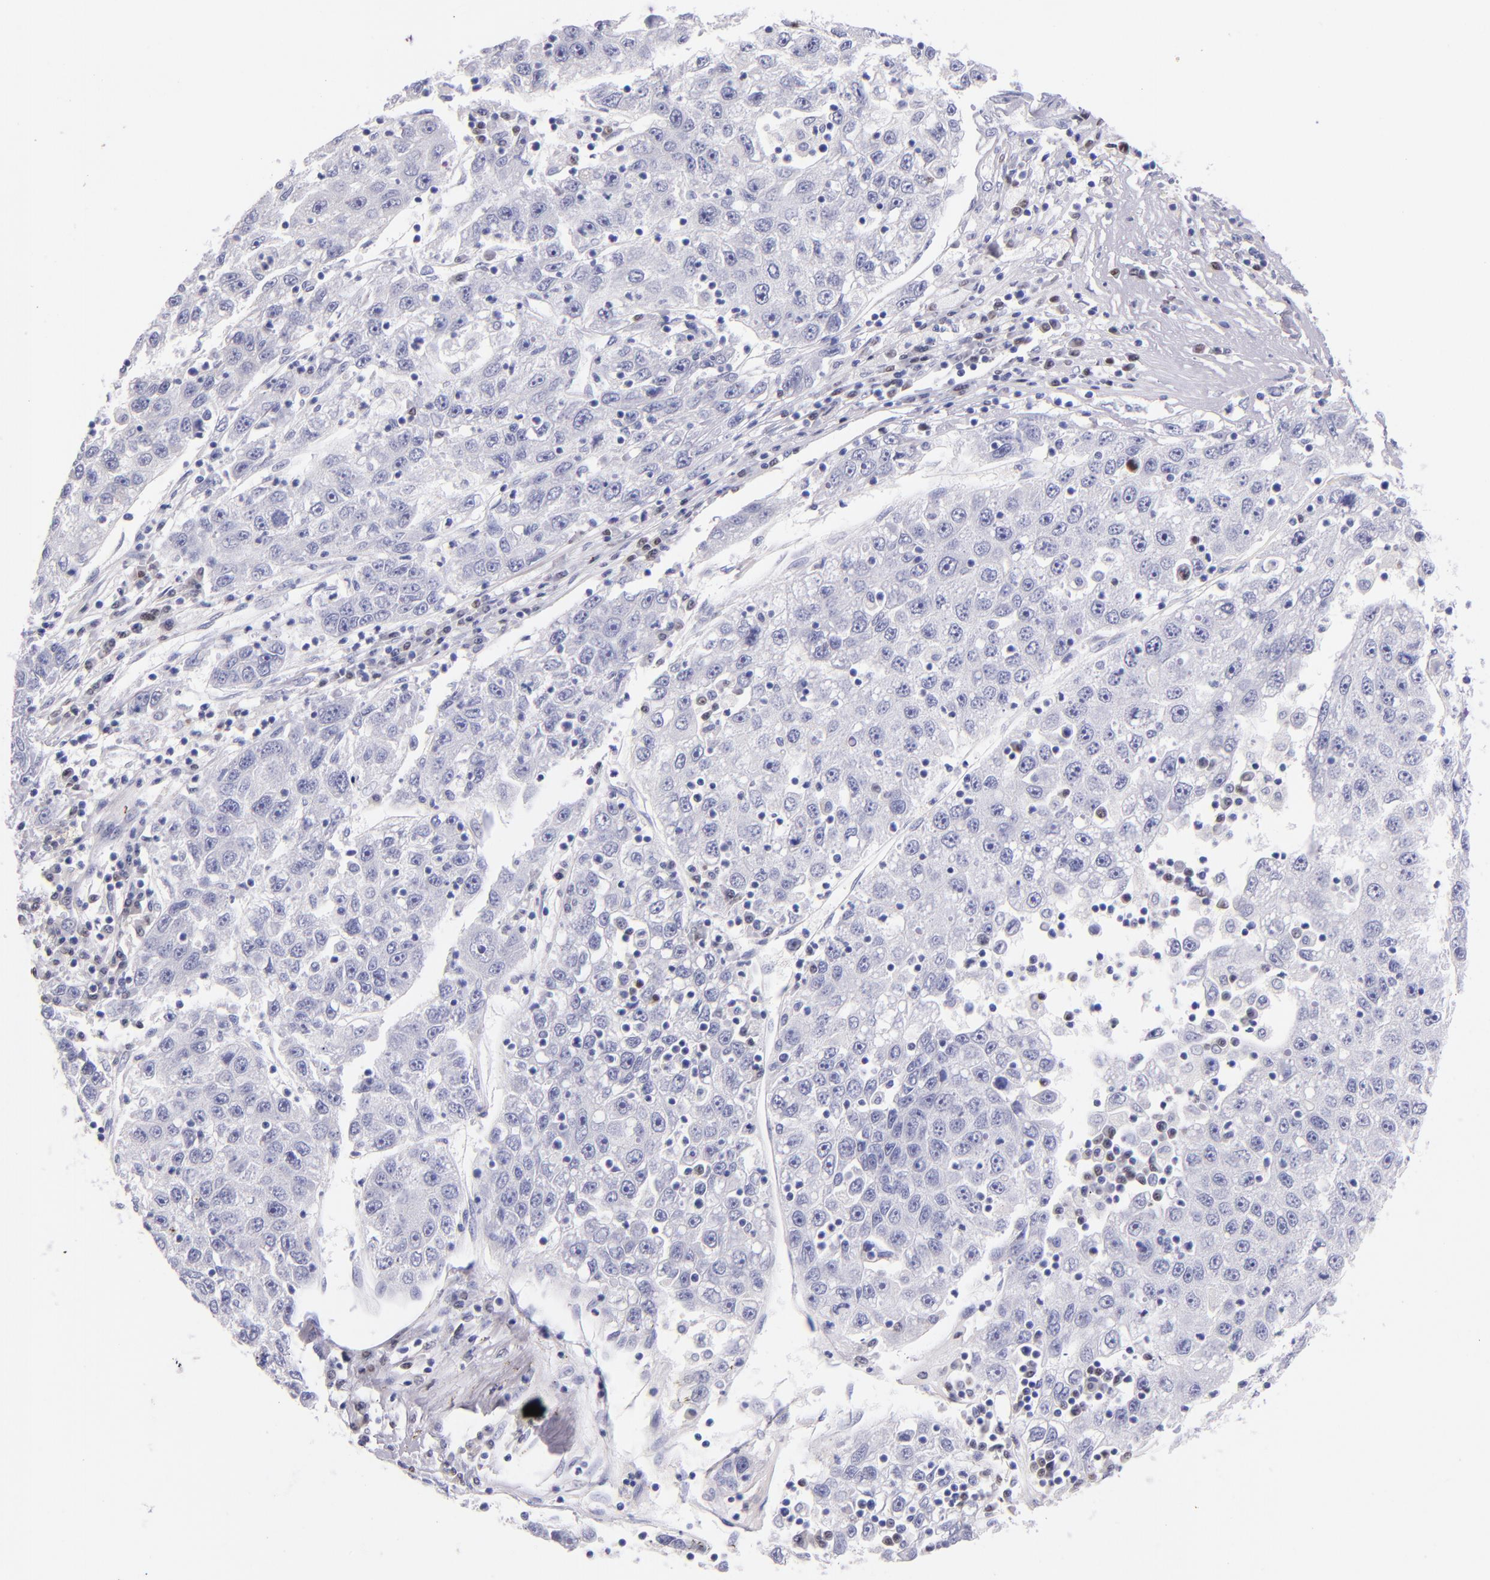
{"staining": {"intensity": "negative", "quantity": "none", "location": "none"}, "tissue": "liver cancer", "cell_type": "Tumor cells", "image_type": "cancer", "snomed": [{"axis": "morphology", "description": "Carcinoma, Hepatocellular, NOS"}, {"axis": "topography", "description": "Liver"}], "caption": "The histopathology image shows no significant expression in tumor cells of liver cancer.", "gene": "IRF4", "patient": {"sex": "male", "age": 49}}